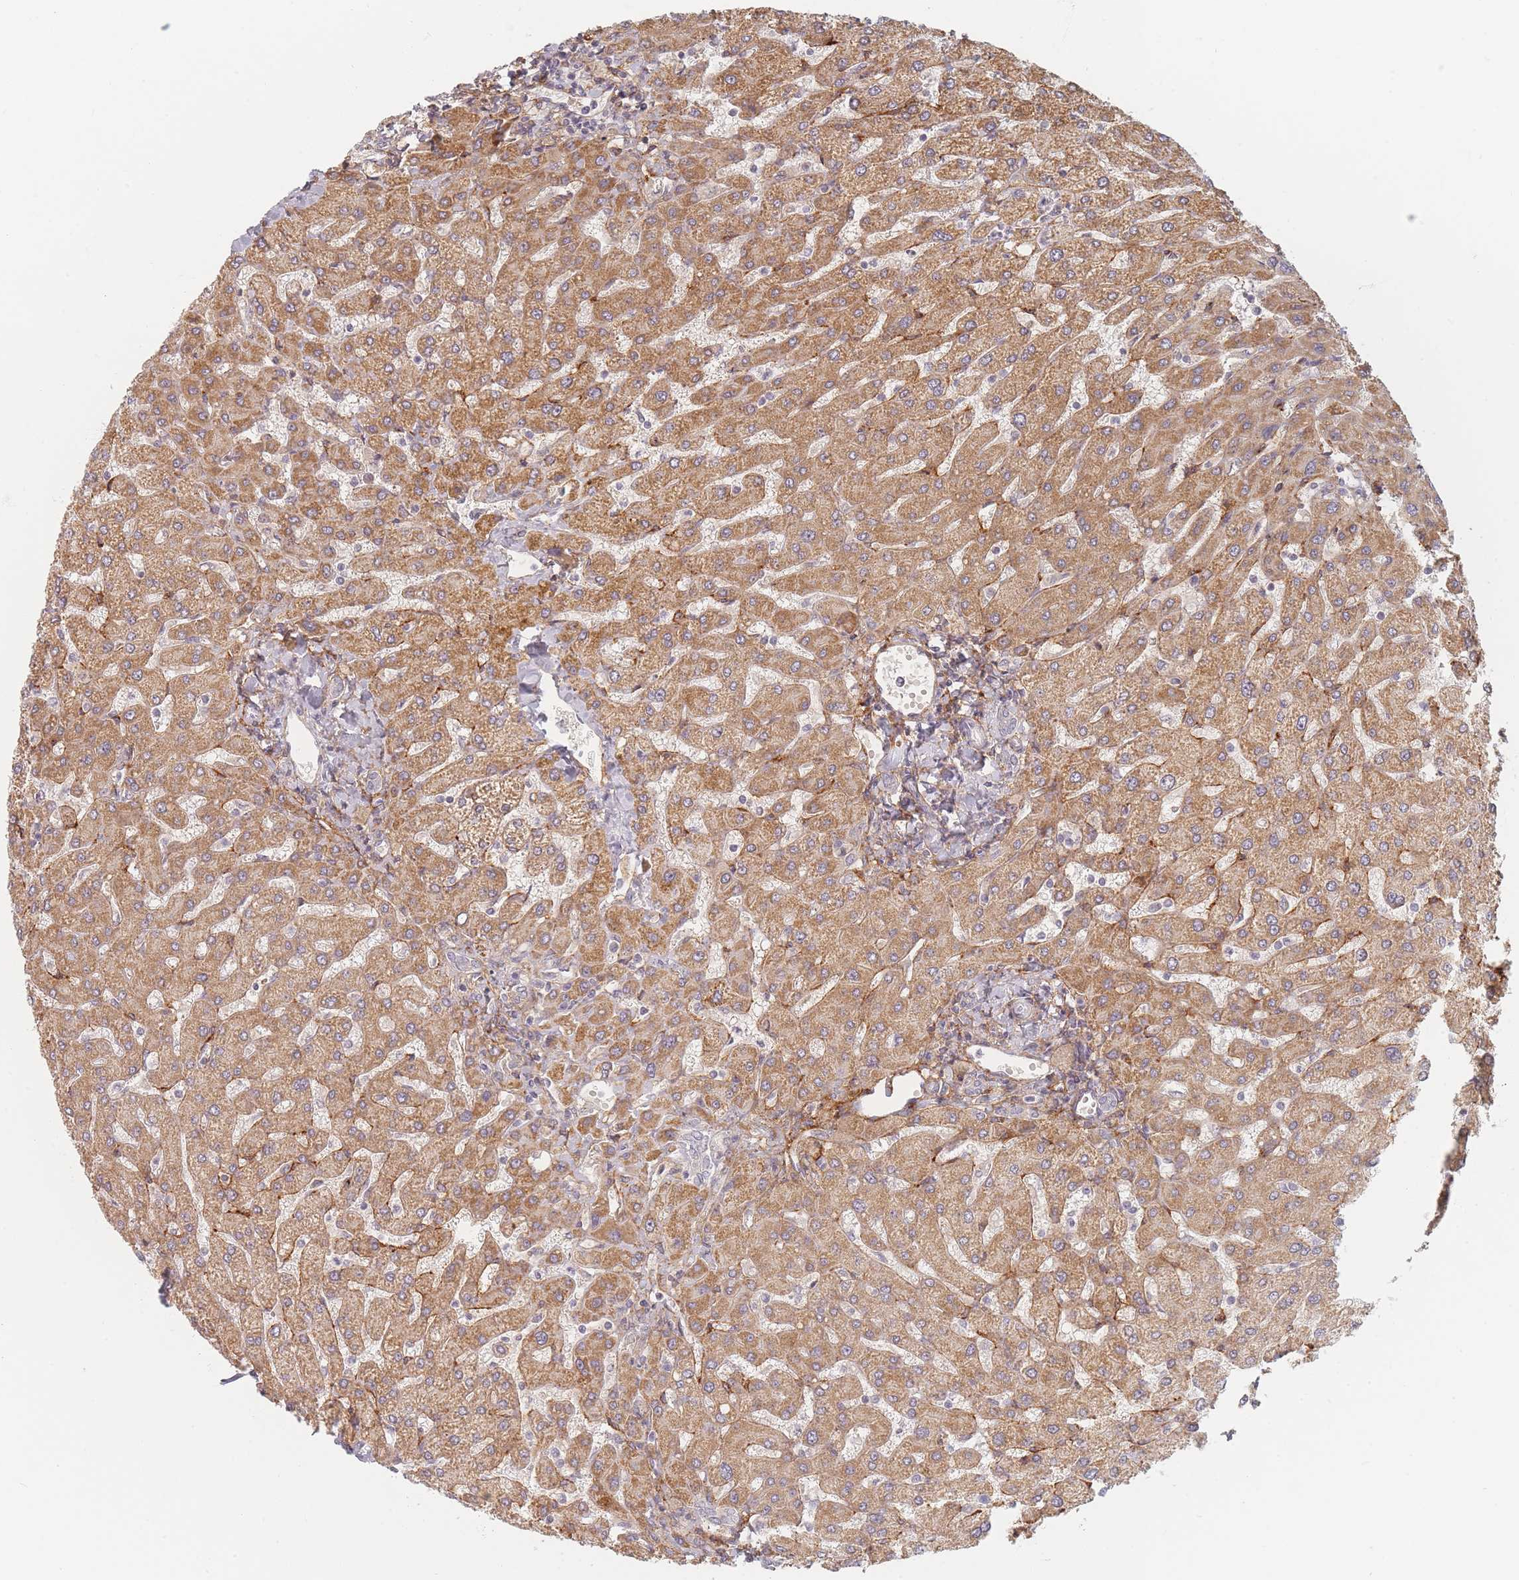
{"staining": {"intensity": "negative", "quantity": "none", "location": "none"}, "tissue": "liver", "cell_type": "Cholangiocytes", "image_type": "normal", "snomed": [{"axis": "morphology", "description": "Normal tissue, NOS"}, {"axis": "topography", "description": "Liver"}], "caption": "A high-resolution histopathology image shows IHC staining of unremarkable liver, which exhibits no significant positivity in cholangiocytes.", "gene": "ZKSCAN7", "patient": {"sex": "male", "age": 55}}